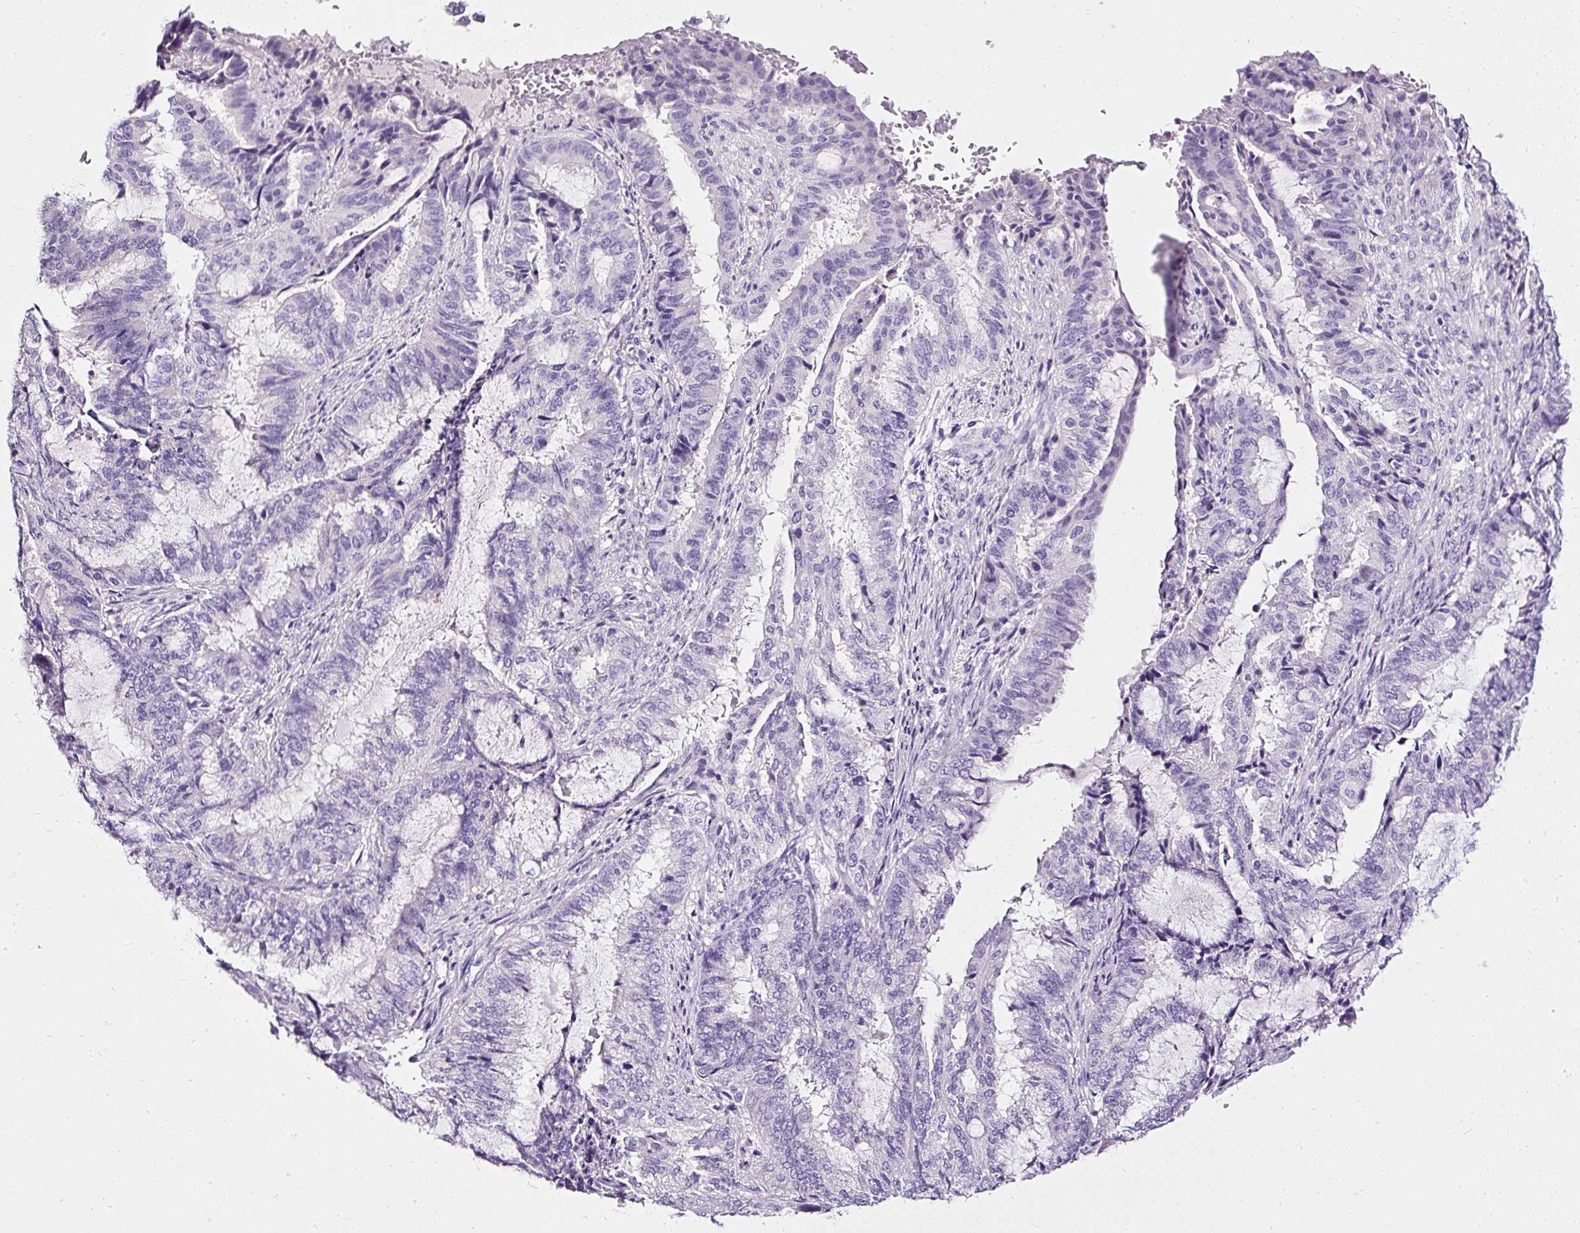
{"staining": {"intensity": "negative", "quantity": "none", "location": "none"}, "tissue": "endometrial cancer", "cell_type": "Tumor cells", "image_type": "cancer", "snomed": [{"axis": "morphology", "description": "Adenocarcinoma, NOS"}, {"axis": "topography", "description": "Endometrium"}], "caption": "This photomicrograph is of adenocarcinoma (endometrial) stained with immunohistochemistry (IHC) to label a protein in brown with the nuclei are counter-stained blue. There is no staining in tumor cells.", "gene": "ATP2A1", "patient": {"sex": "female", "age": 51}}